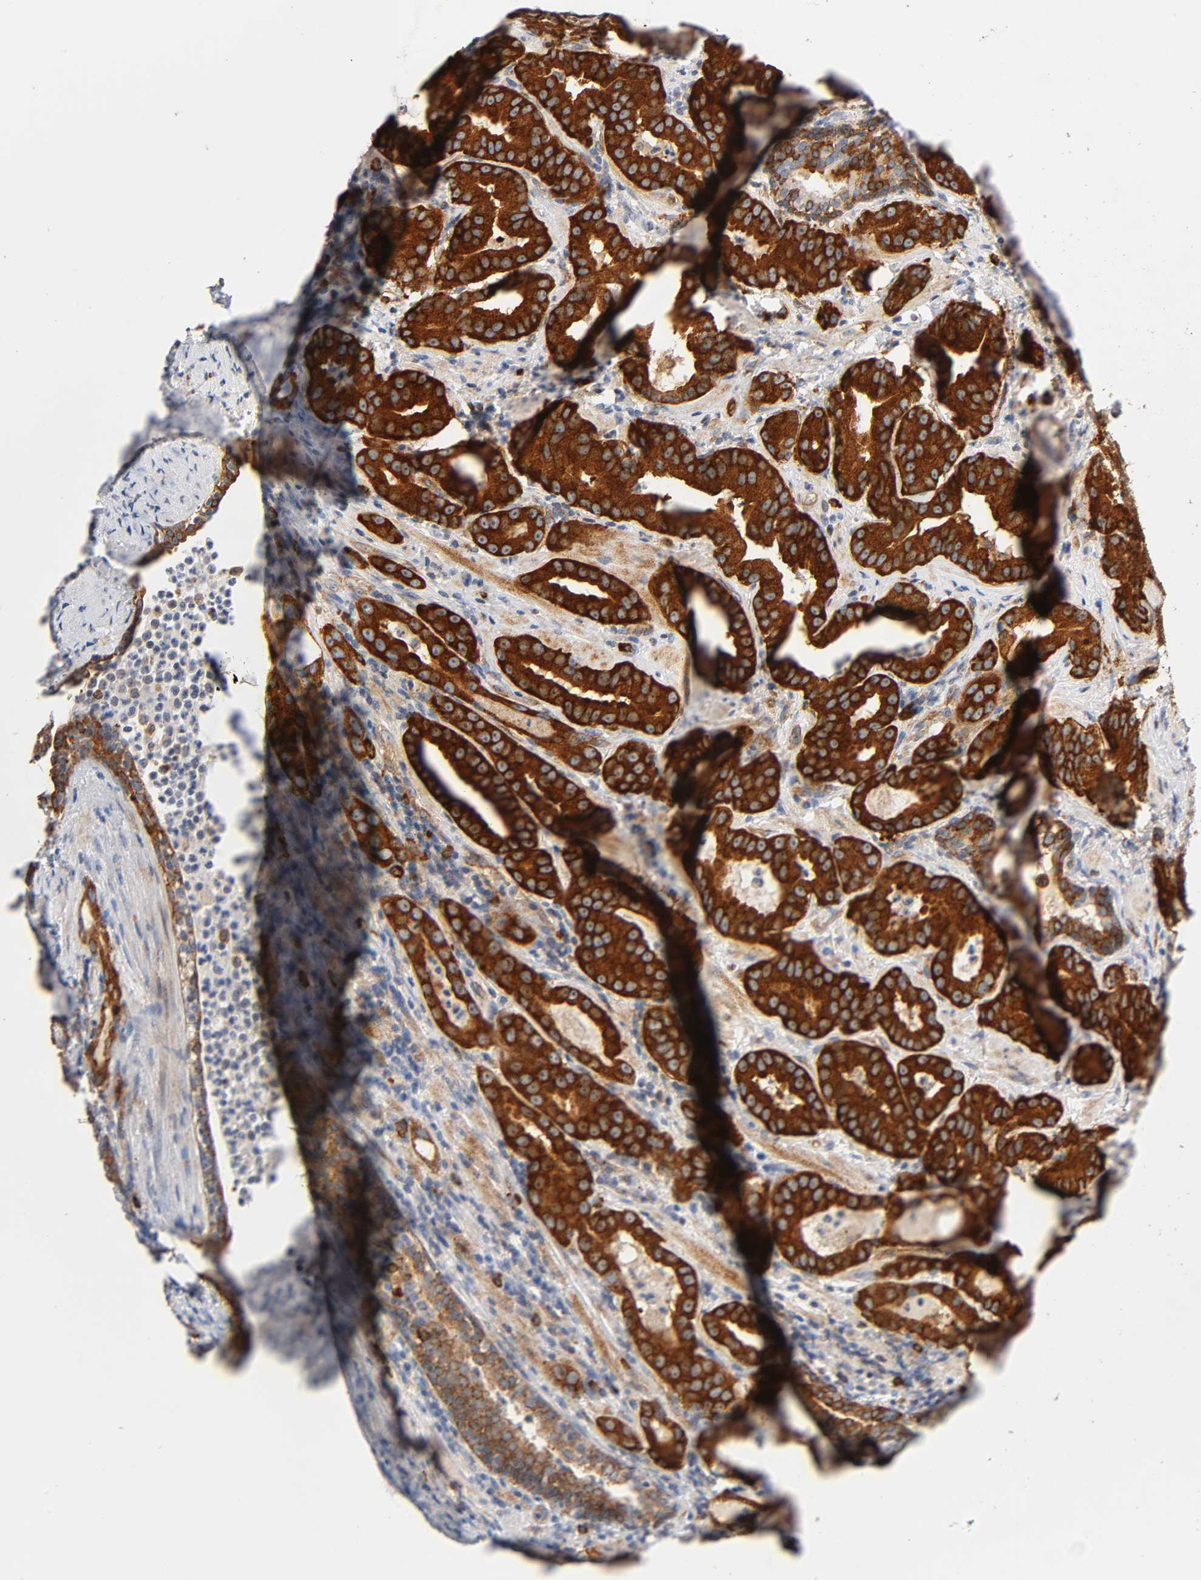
{"staining": {"intensity": "strong", "quantity": ">75%", "location": "cytoplasmic/membranous"}, "tissue": "prostate cancer", "cell_type": "Tumor cells", "image_type": "cancer", "snomed": [{"axis": "morphology", "description": "Adenocarcinoma, Low grade"}, {"axis": "topography", "description": "Prostate"}], "caption": "Immunohistochemistry (IHC) of human prostate cancer reveals high levels of strong cytoplasmic/membranous positivity in about >75% of tumor cells.", "gene": "CD2AP", "patient": {"sex": "male", "age": 59}}